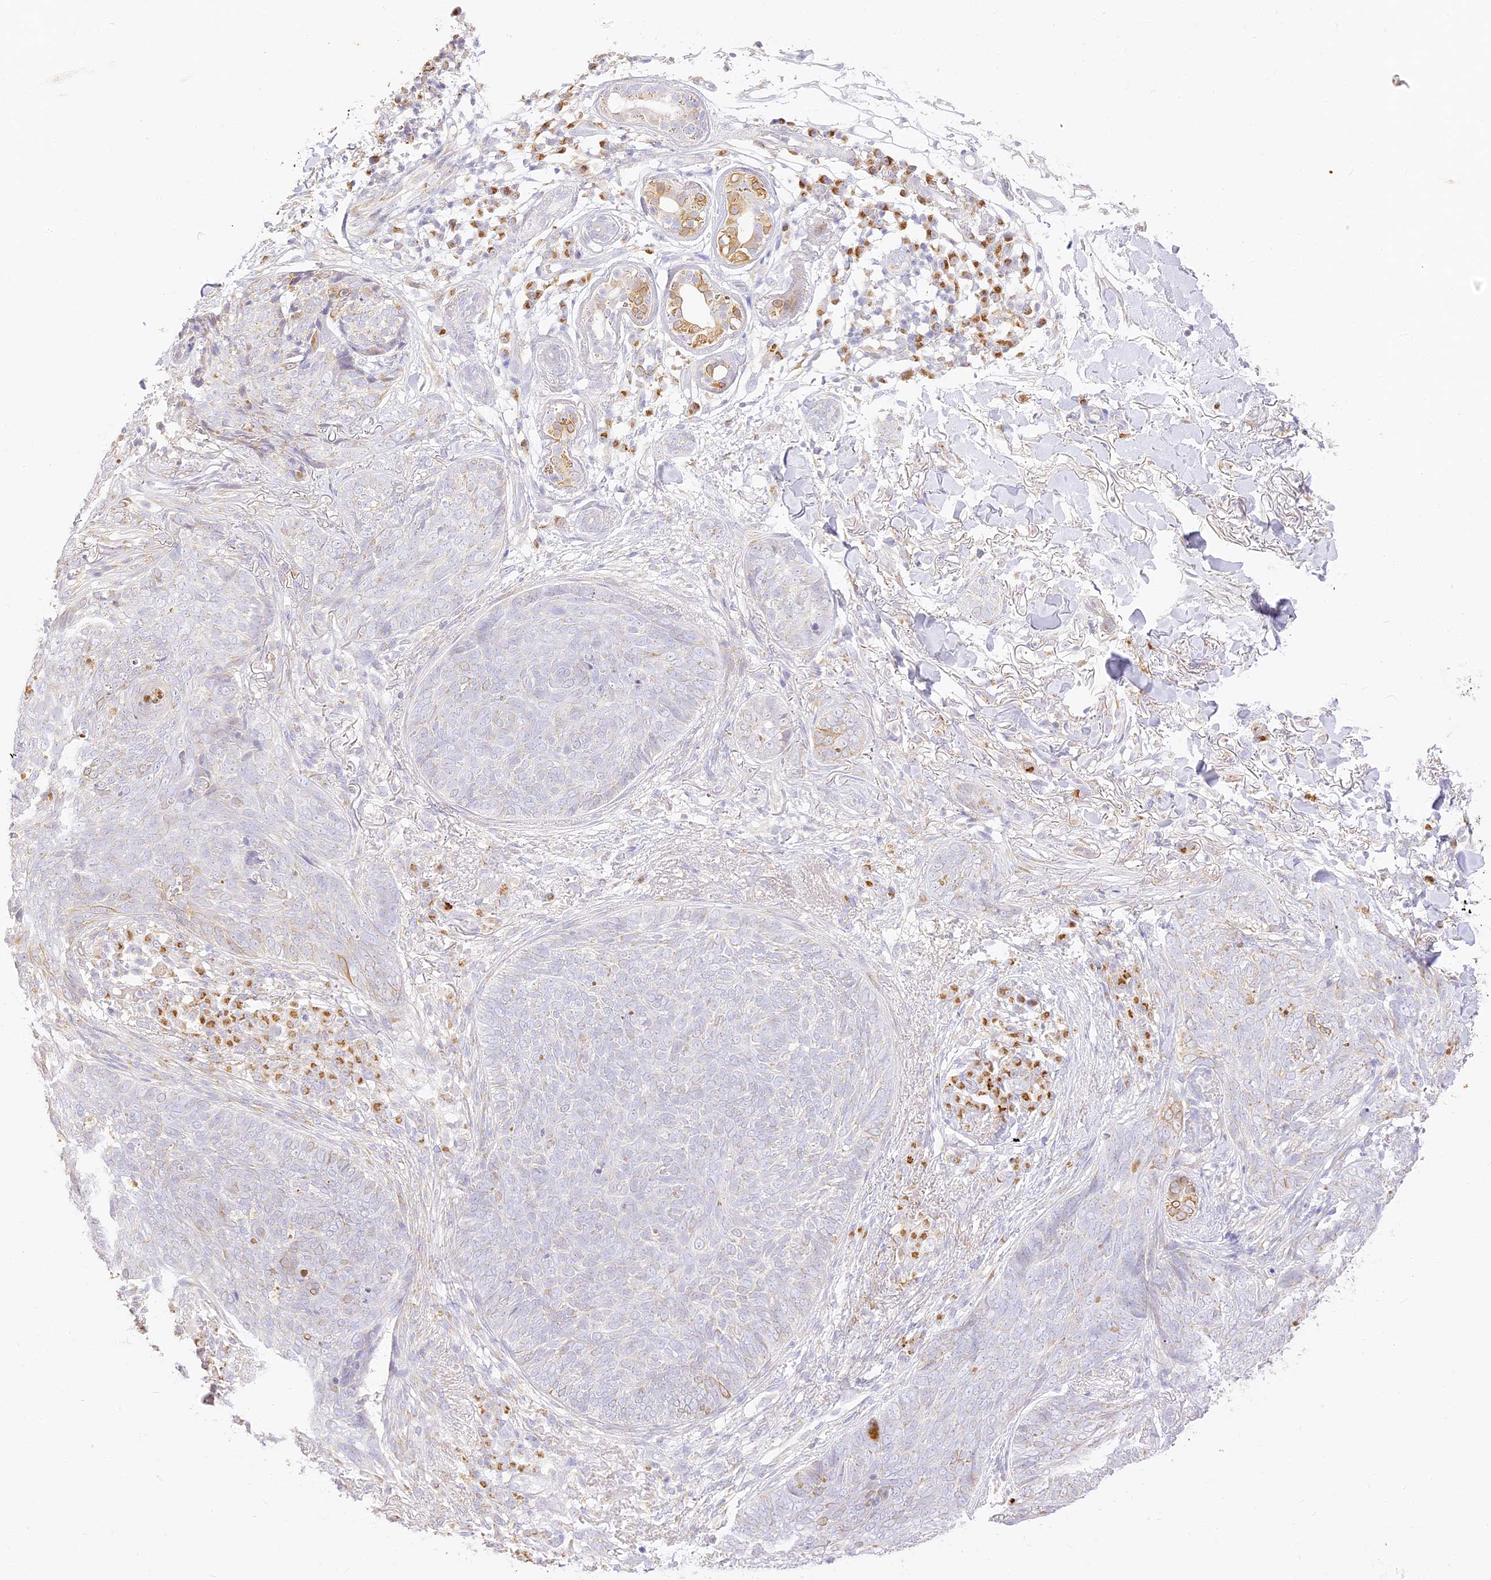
{"staining": {"intensity": "weak", "quantity": "<25%", "location": "cytoplasmic/membranous"}, "tissue": "skin cancer", "cell_type": "Tumor cells", "image_type": "cancer", "snomed": [{"axis": "morphology", "description": "Basal cell carcinoma"}, {"axis": "topography", "description": "Skin"}], "caption": "A photomicrograph of skin cancer stained for a protein reveals no brown staining in tumor cells. (Stains: DAB IHC with hematoxylin counter stain, Microscopy: brightfield microscopy at high magnification).", "gene": "SEC13", "patient": {"sex": "male", "age": 85}}